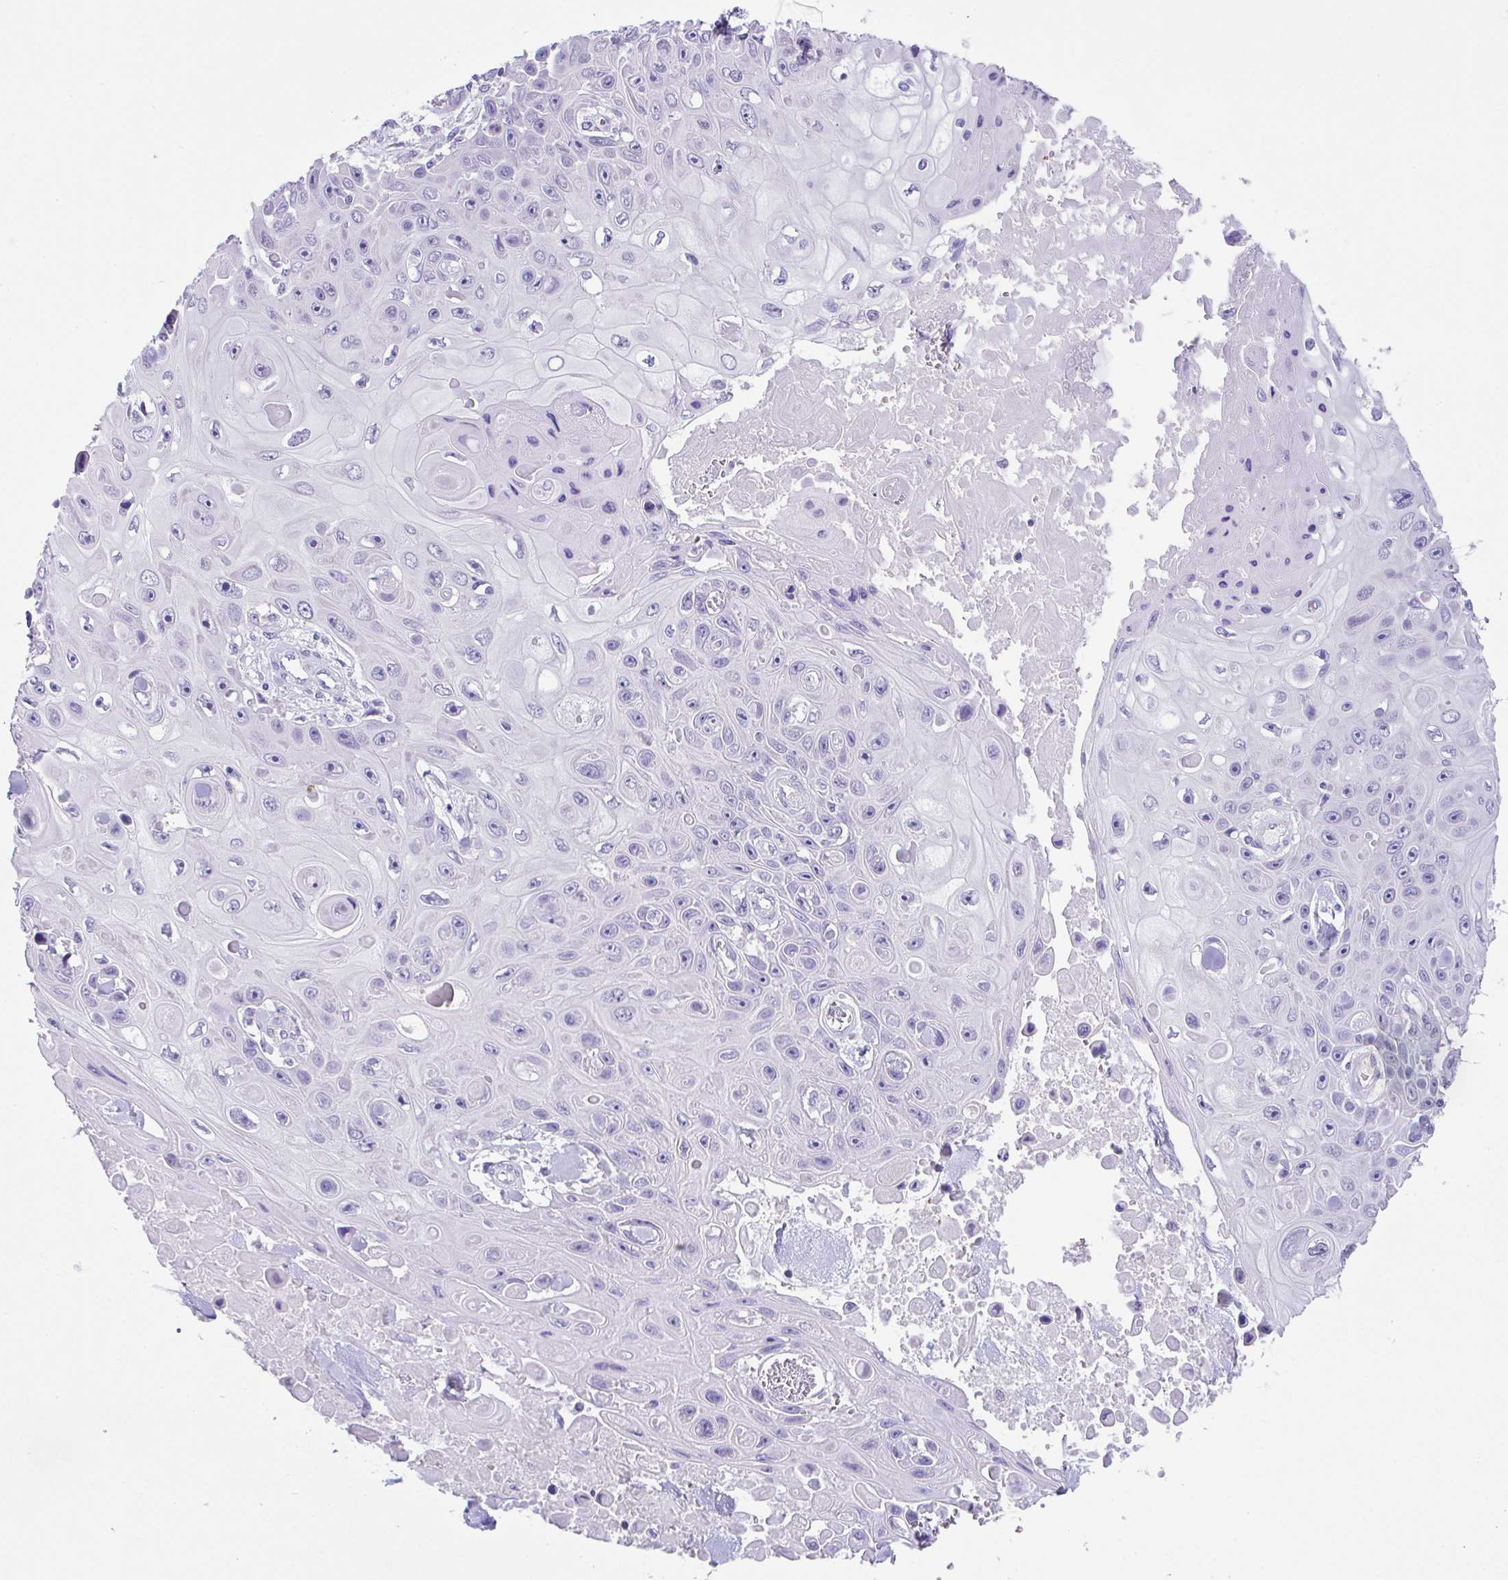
{"staining": {"intensity": "weak", "quantity": "<25%", "location": "nuclear"}, "tissue": "skin cancer", "cell_type": "Tumor cells", "image_type": "cancer", "snomed": [{"axis": "morphology", "description": "Squamous cell carcinoma, NOS"}, {"axis": "topography", "description": "Skin"}], "caption": "DAB immunohistochemical staining of skin cancer (squamous cell carcinoma) demonstrates no significant expression in tumor cells.", "gene": "HACD4", "patient": {"sex": "male", "age": 82}}